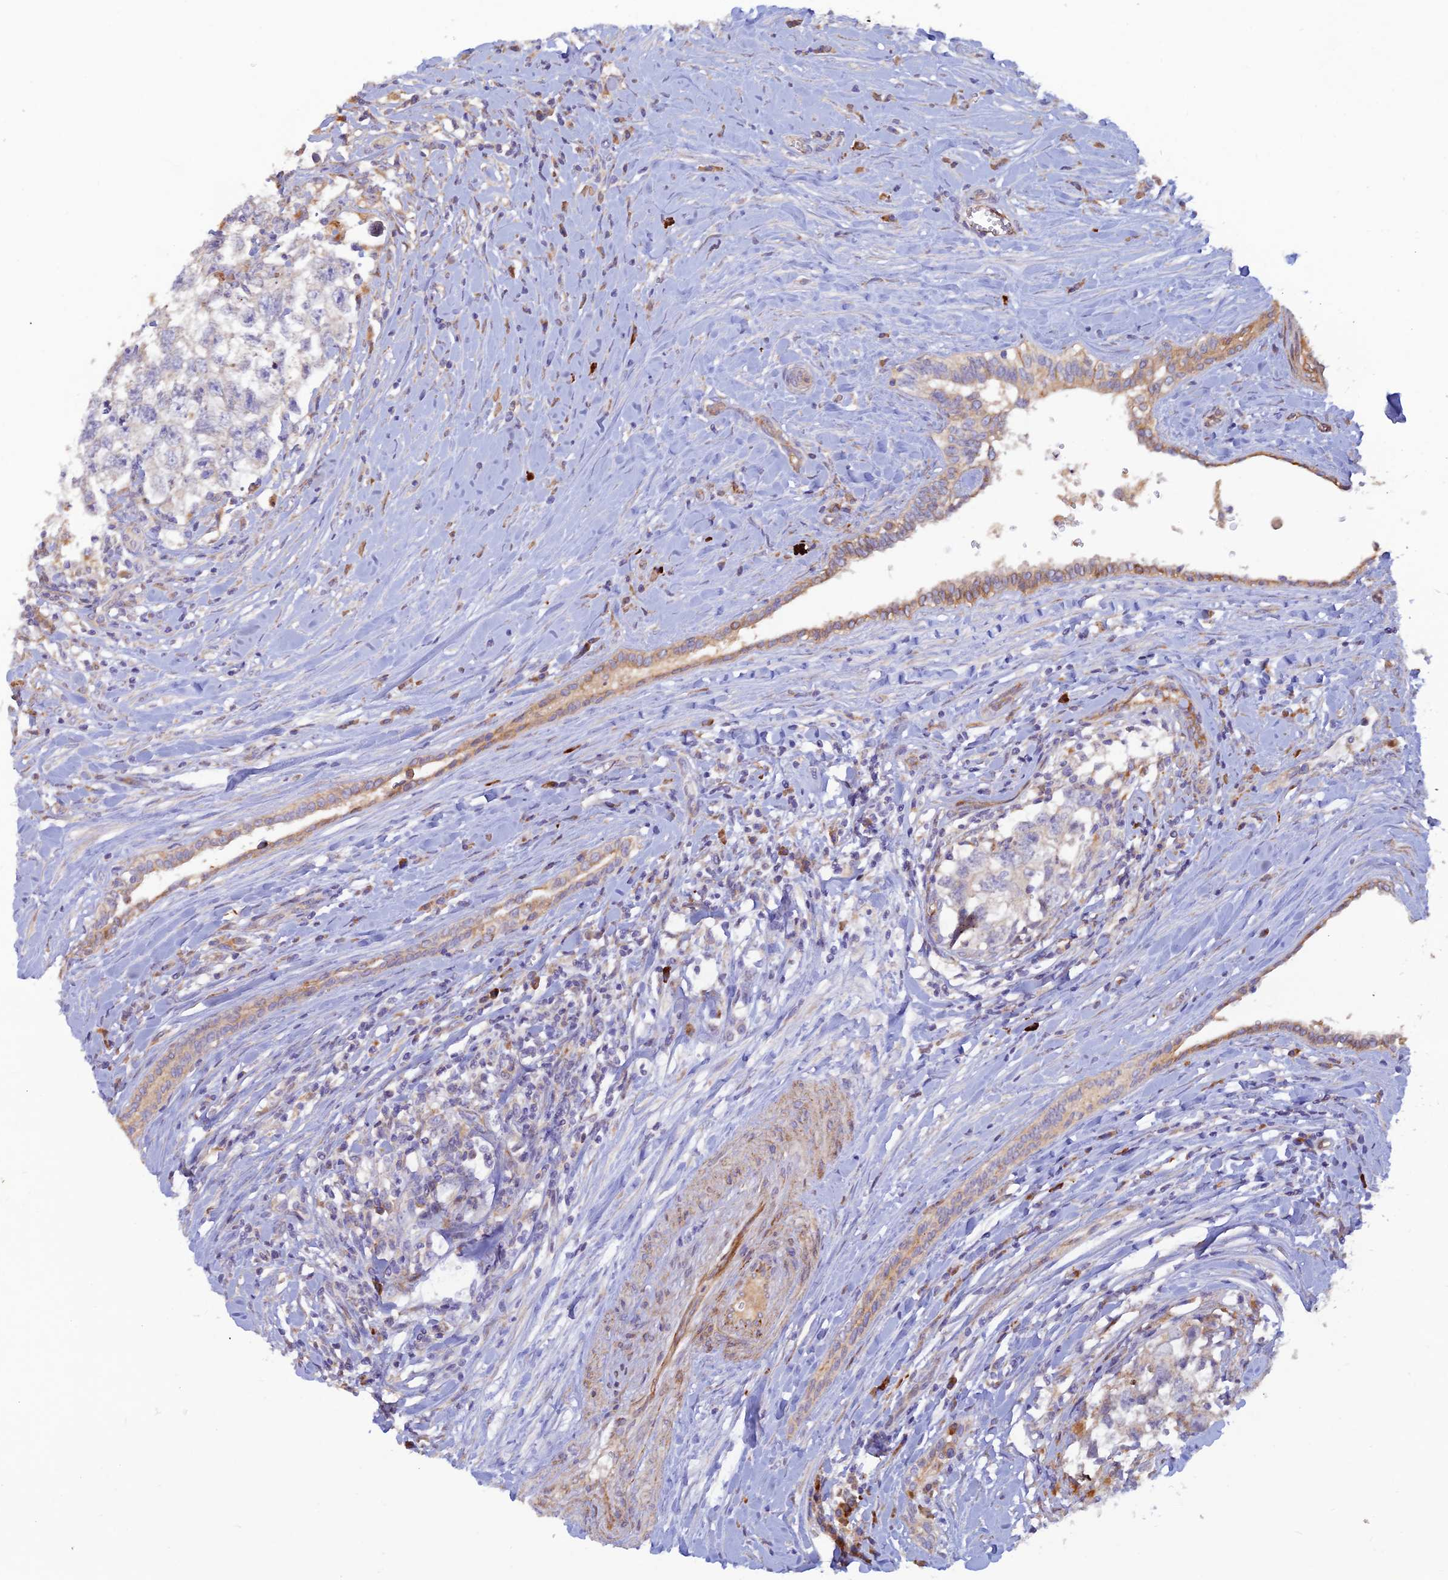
{"staining": {"intensity": "negative", "quantity": "none", "location": "none"}, "tissue": "testis cancer", "cell_type": "Tumor cells", "image_type": "cancer", "snomed": [{"axis": "morphology", "description": "Seminoma, NOS"}, {"axis": "morphology", "description": "Carcinoma, Embryonal, NOS"}, {"axis": "topography", "description": "Testis"}], "caption": "Protein analysis of seminoma (testis) displays no significant staining in tumor cells. (DAB immunohistochemistry (IHC), high magnification).", "gene": "GMCL1", "patient": {"sex": "male", "age": 29}}